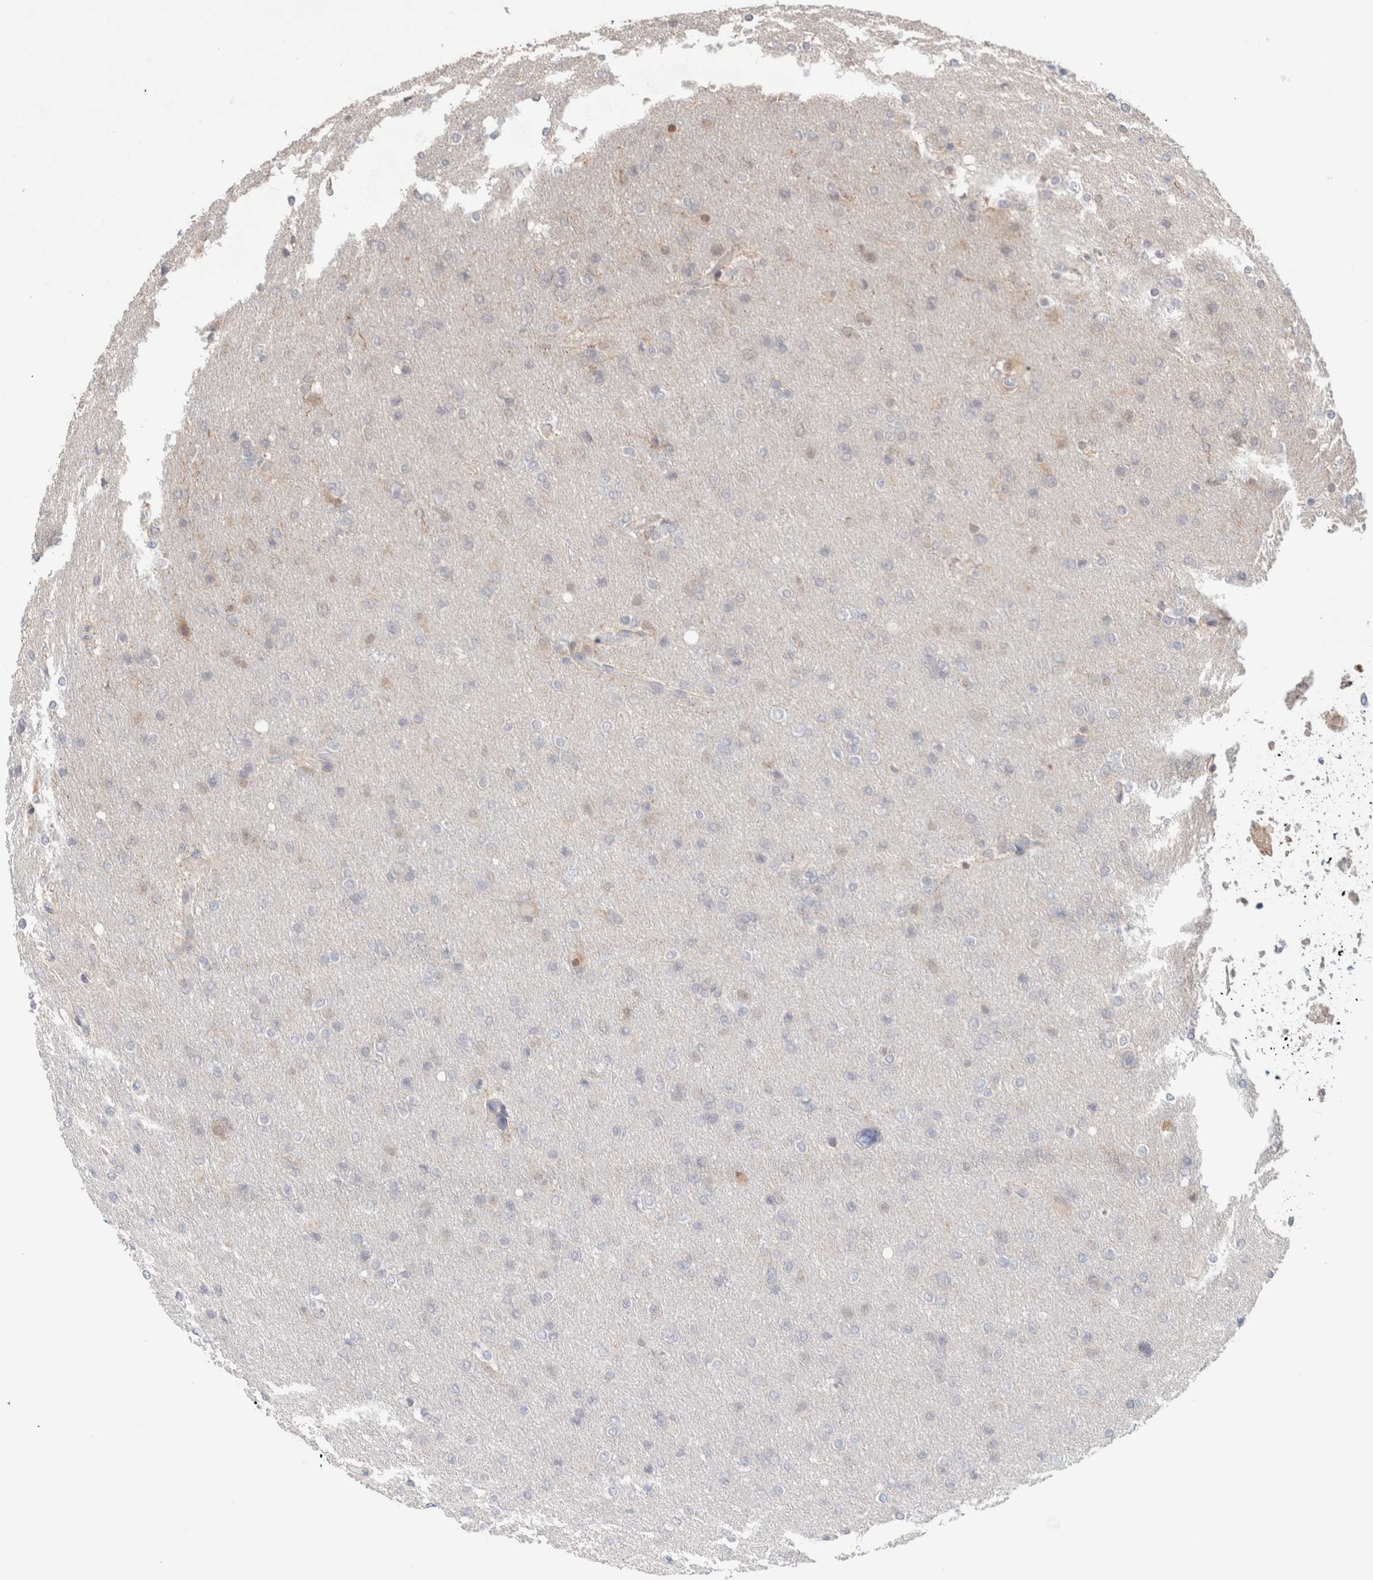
{"staining": {"intensity": "negative", "quantity": "none", "location": "none"}, "tissue": "glioma", "cell_type": "Tumor cells", "image_type": "cancer", "snomed": [{"axis": "morphology", "description": "Glioma, malignant, High grade"}, {"axis": "topography", "description": "Cerebral cortex"}], "caption": "Immunohistochemistry image of glioma stained for a protein (brown), which shows no expression in tumor cells.", "gene": "SYDE2", "patient": {"sex": "female", "age": 36}}